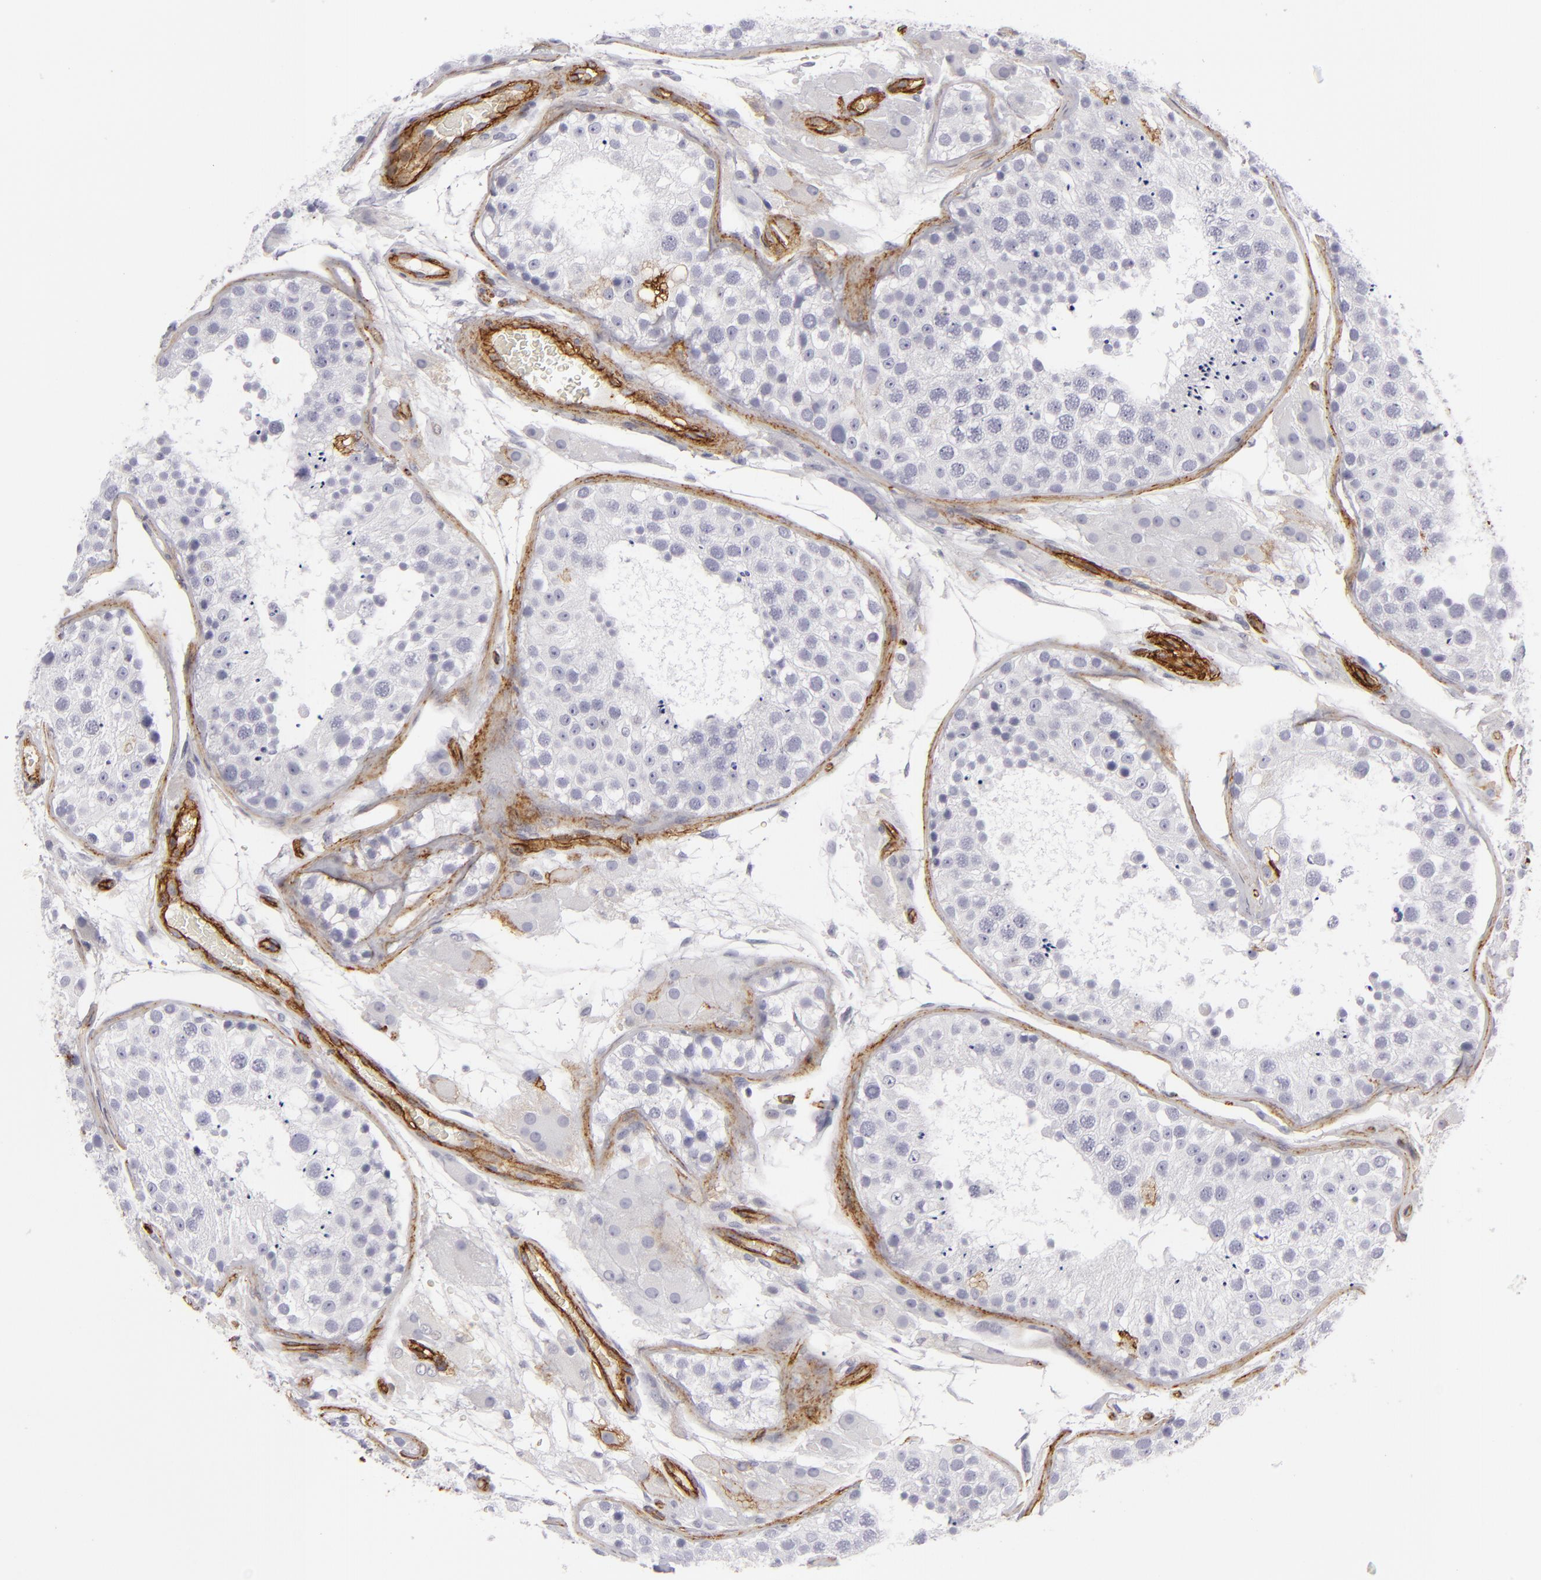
{"staining": {"intensity": "negative", "quantity": "none", "location": "none"}, "tissue": "testis", "cell_type": "Cells in seminiferous ducts", "image_type": "normal", "snomed": [{"axis": "morphology", "description": "Normal tissue, NOS"}, {"axis": "topography", "description": "Testis"}], "caption": "Immunohistochemistry of benign human testis demonstrates no expression in cells in seminiferous ducts.", "gene": "MCAM", "patient": {"sex": "male", "age": 26}}